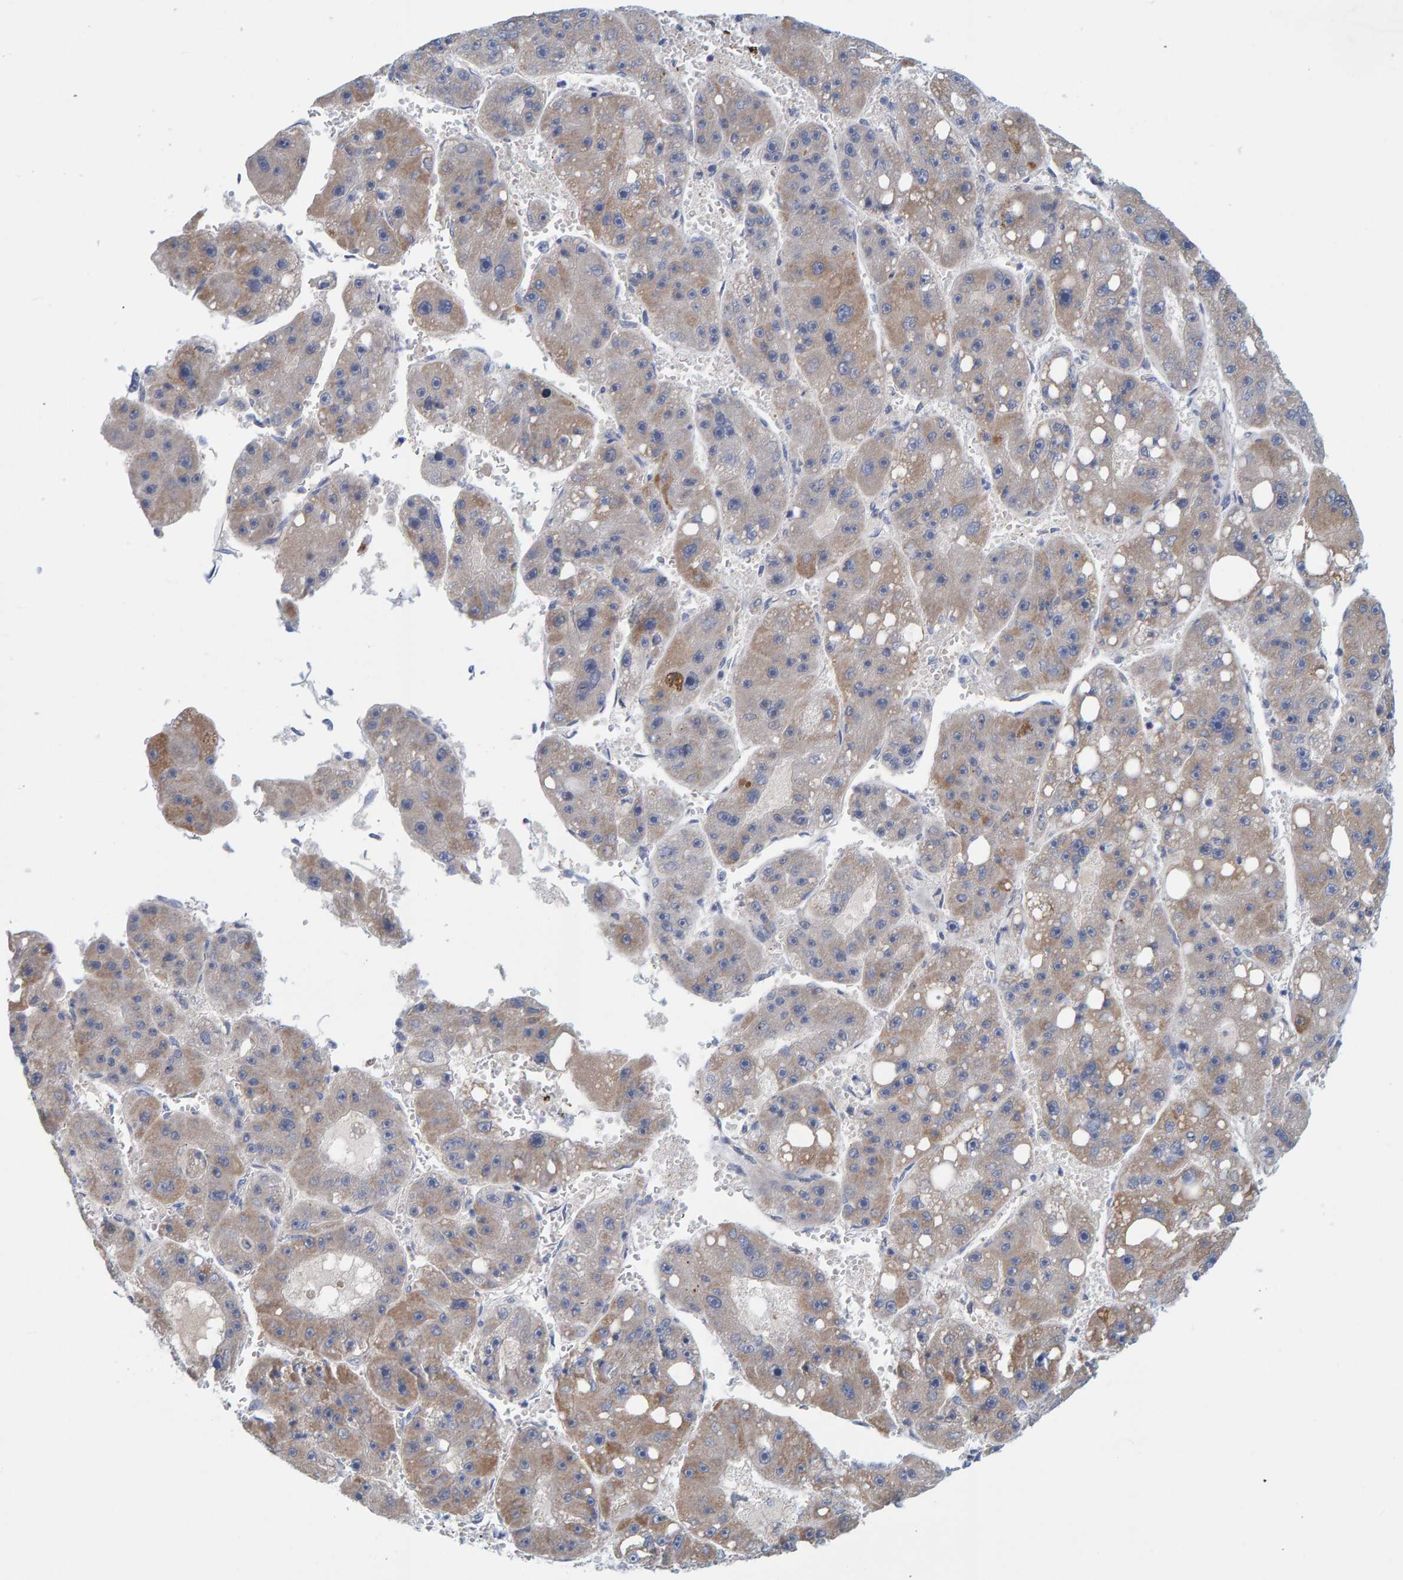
{"staining": {"intensity": "weak", "quantity": "25%-75%", "location": "cytoplasmic/membranous"}, "tissue": "liver cancer", "cell_type": "Tumor cells", "image_type": "cancer", "snomed": [{"axis": "morphology", "description": "Carcinoma, Hepatocellular, NOS"}, {"axis": "topography", "description": "Liver"}], "caption": "A low amount of weak cytoplasmic/membranous expression is present in approximately 25%-75% of tumor cells in liver cancer (hepatocellular carcinoma) tissue. The protein of interest is shown in brown color, while the nuclei are stained blue.", "gene": "ZC3H3", "patient": {"sex": "female", "age": 61}}